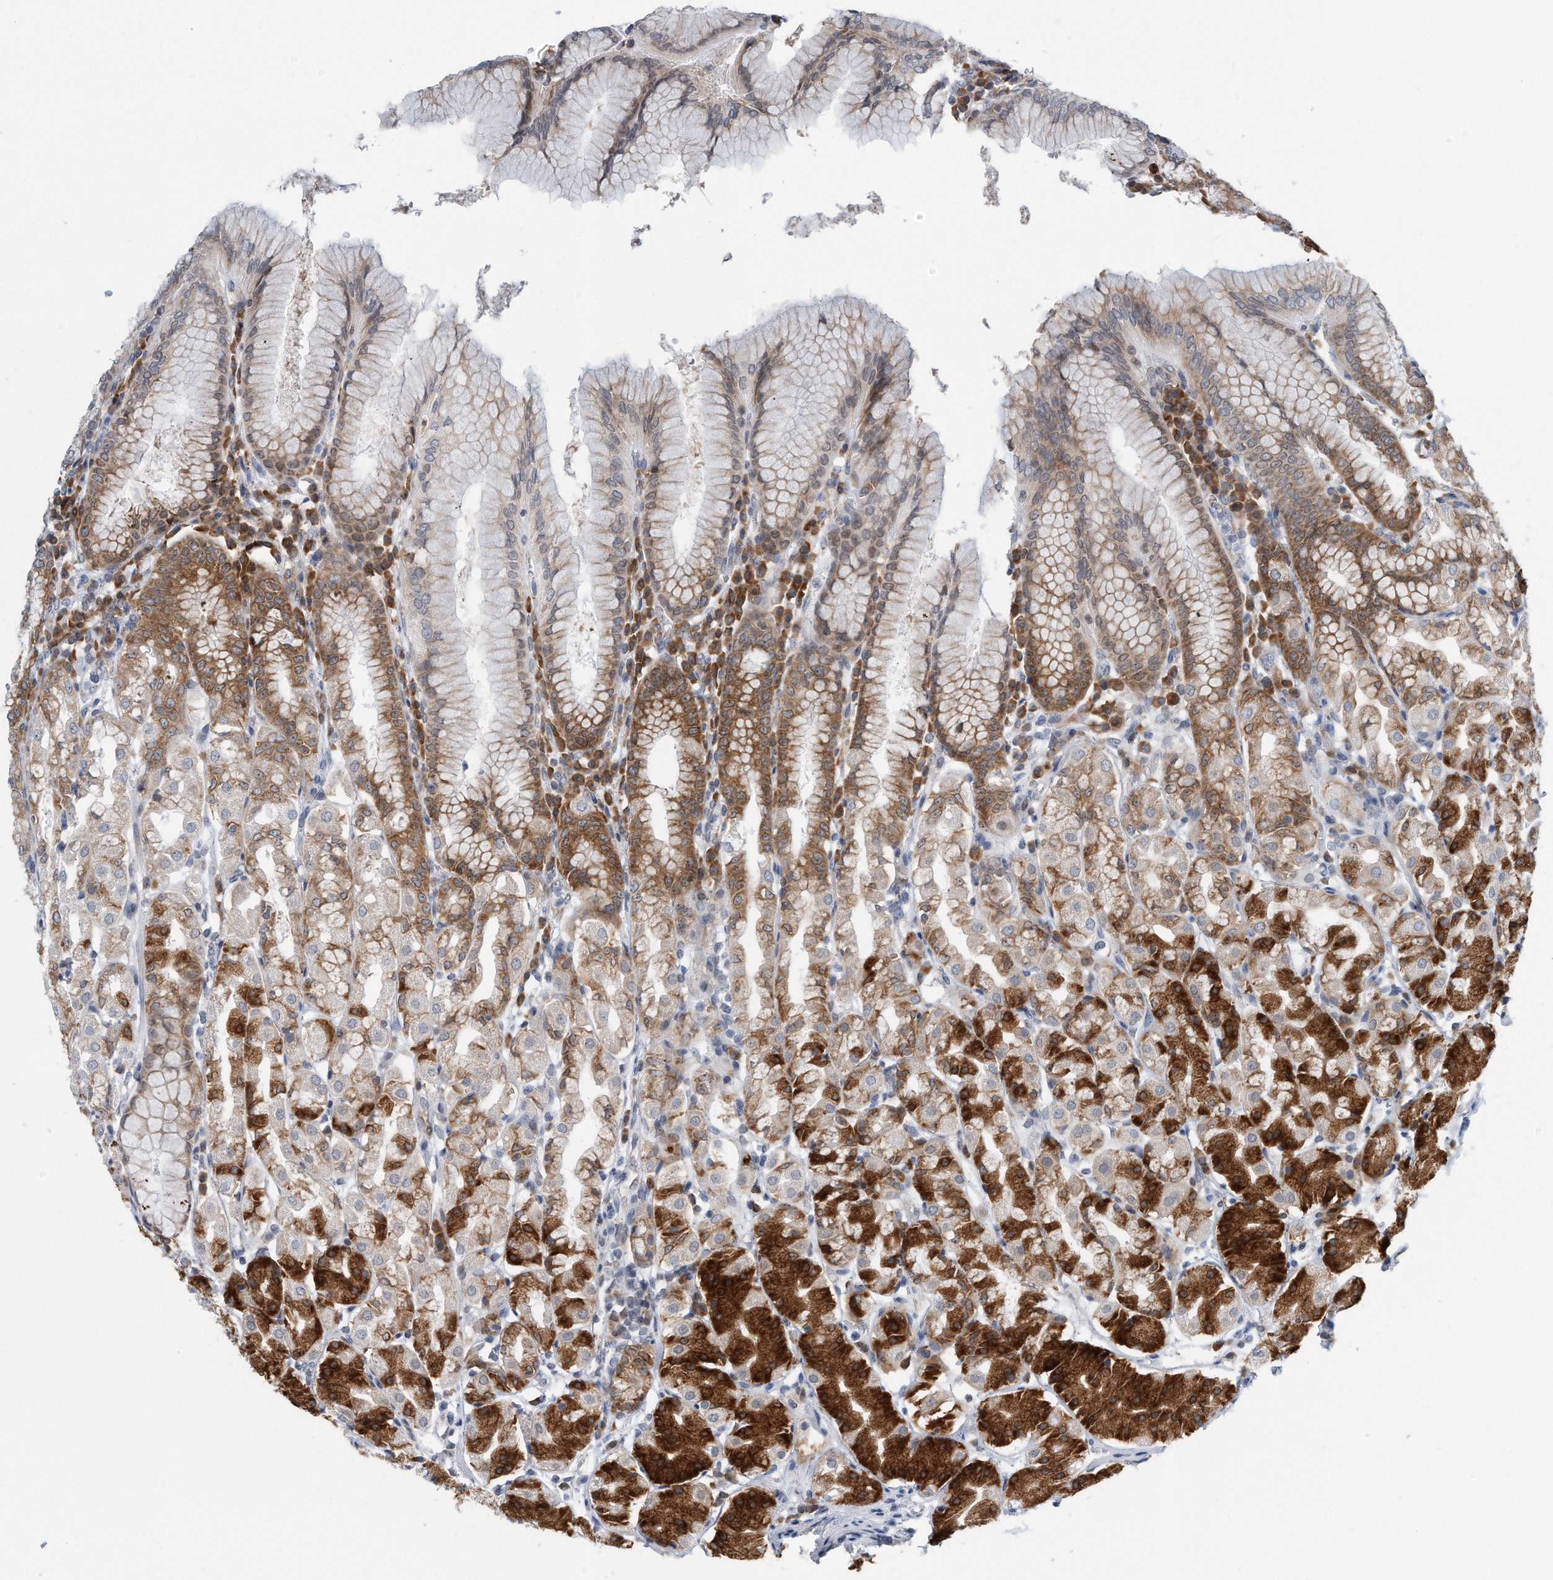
{"staining": {"intensity": "strong", "quantity": ">75%", "location": "cytoplasmic/membranous"}, "tissue": "stomach", "cell_type": "Glandular cells", "image_type": "normal", "snomed": [{"axis": "morphology", "description": "Normal tissue, NOS"}, {"axis": "topography", "description": "Stomach"}, {"axis": "topography", "description": "Stomach, lower"}], "caption": "An image showing strong cytoplasmic/membranous staining in about >75% of glandular cells in unremarkable stomach, as visualized by brown immunohistochemical staining.", "gene": "RPL26L1", "patient": {"sex": "female", "age": 56}}